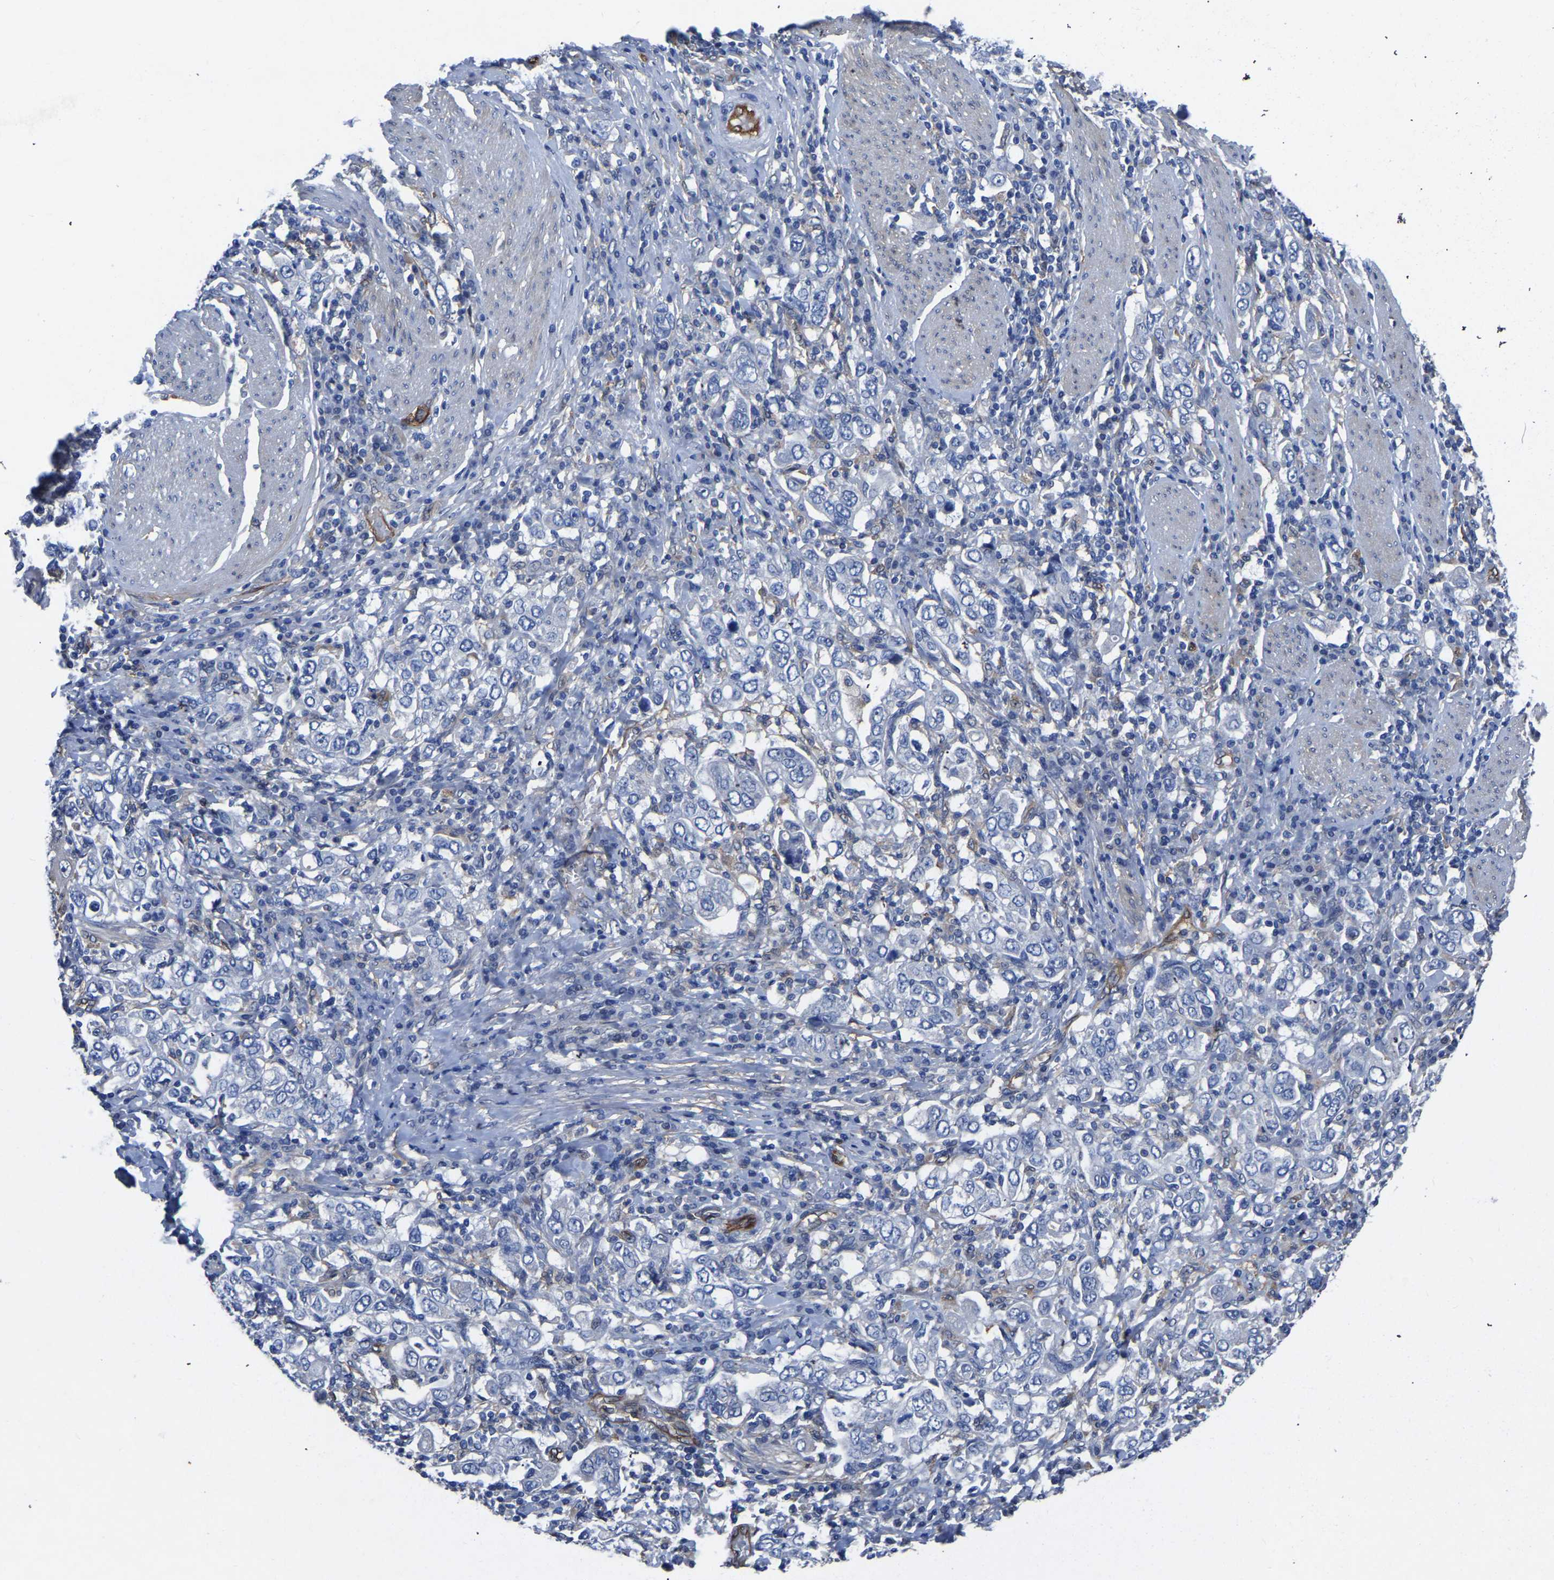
{"staining": {"intensity": "negative", "quantity": "none", "location": "none"}, "tissue": "stomach cancer", "cell_type": "Tumor cells", "image_type": "cancer", "snomed": [{"axis": "morphology", "description": "Adenocarcinoma, NOS"}, {"axis": "topography", "description": "Stomach, upper"}], "caption": "A high-resolution image shows immunohistochemistry (IHC) staining of stomach adenocarcinoma, which displays no significant staining in tumor cells.", "gene": "ATG2B", "patient": {"sex": "male", "age": 62}}